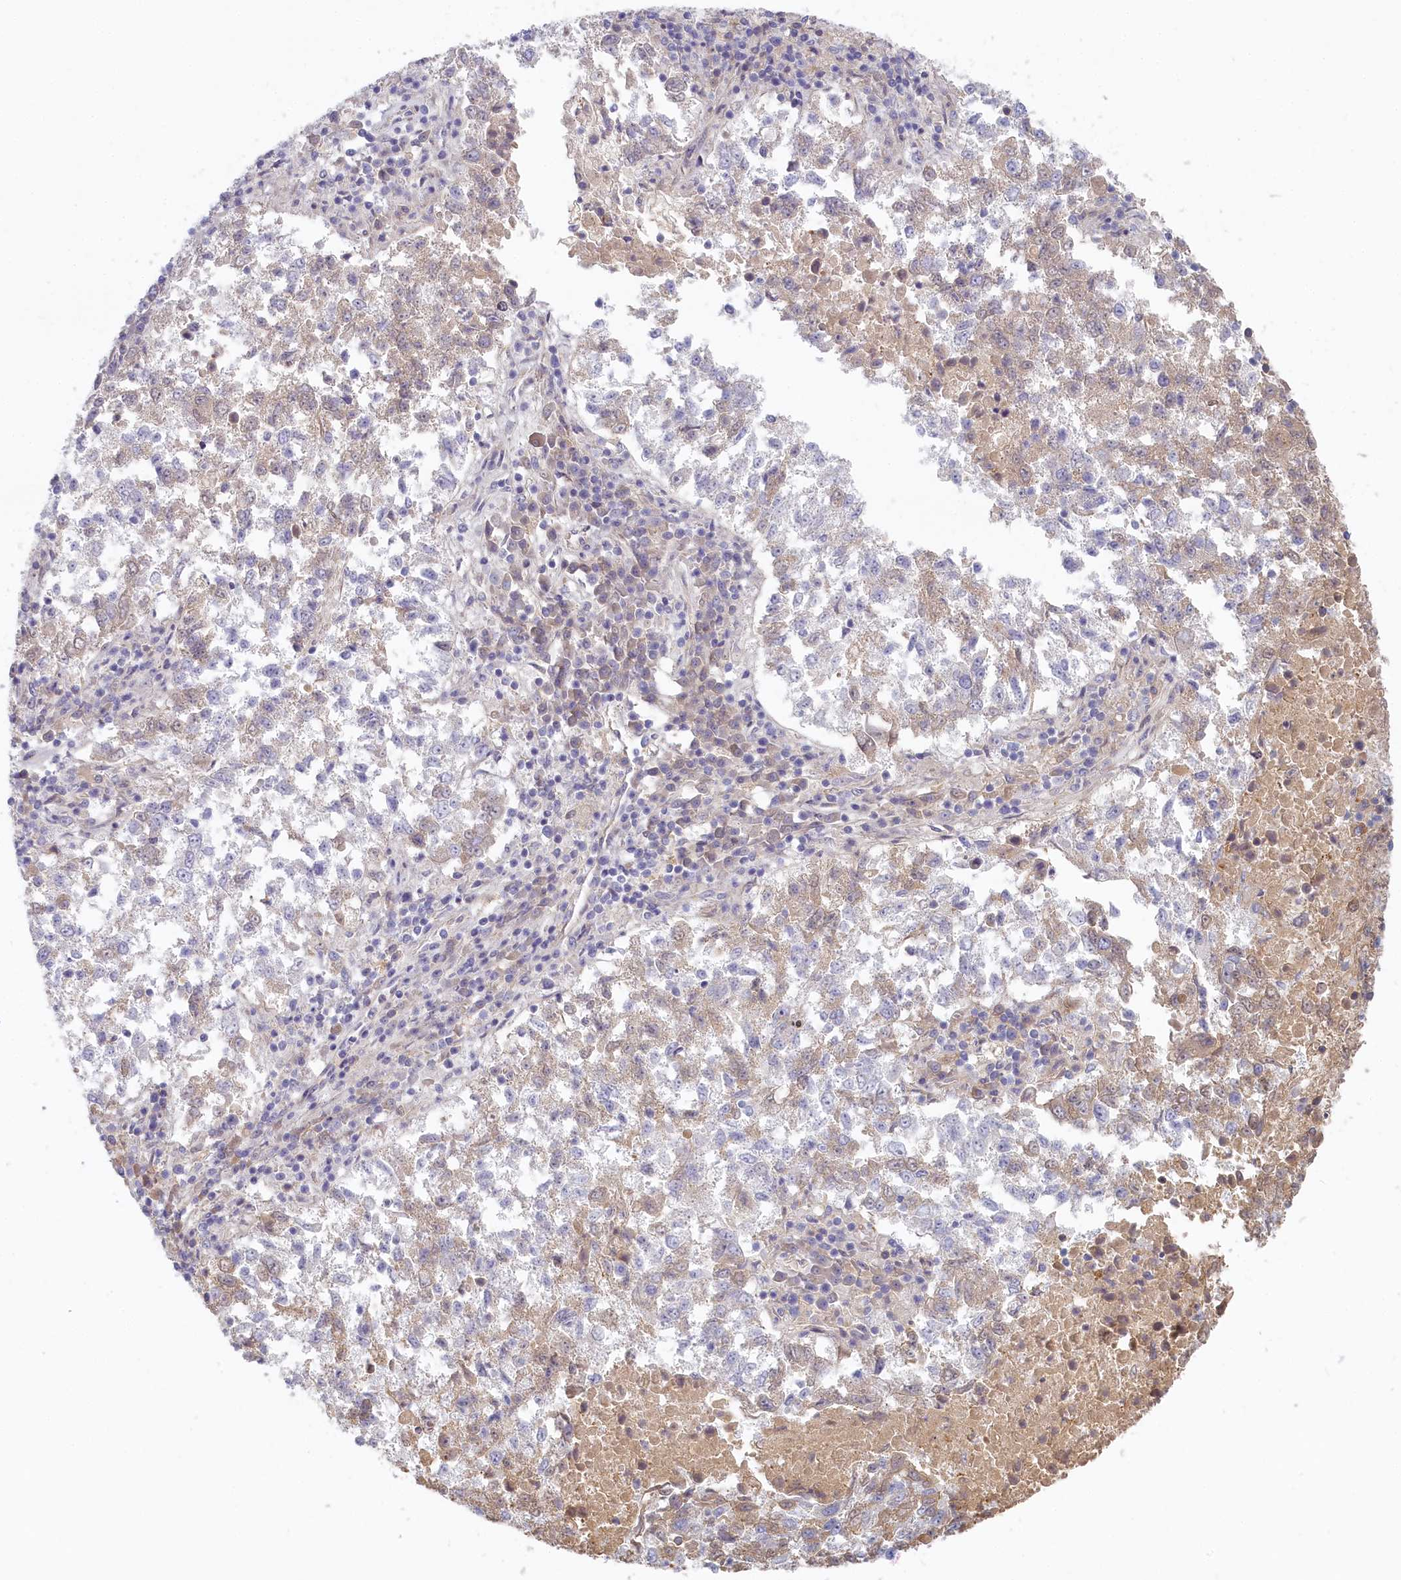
{"staining": {"intensity": "weak", "quantity": "<25%", "location": "cytoplasmic/membranous"}, "tissue": "lung cancer", "cell_type": "Tumor cells", "image_type": "cancer", "snomed": [{"axis": "morphology", "description": "Squamous cell carcinoma, NOS"}, {"axis": "topography", "description": "Lung"}], "caption": "Immunohistochemical staining of lung squamous cell carcinoma exhibits no significant positivity in tumor cells.", "gene": "STX16", "patient": {"sex": "male", "age": 73}}